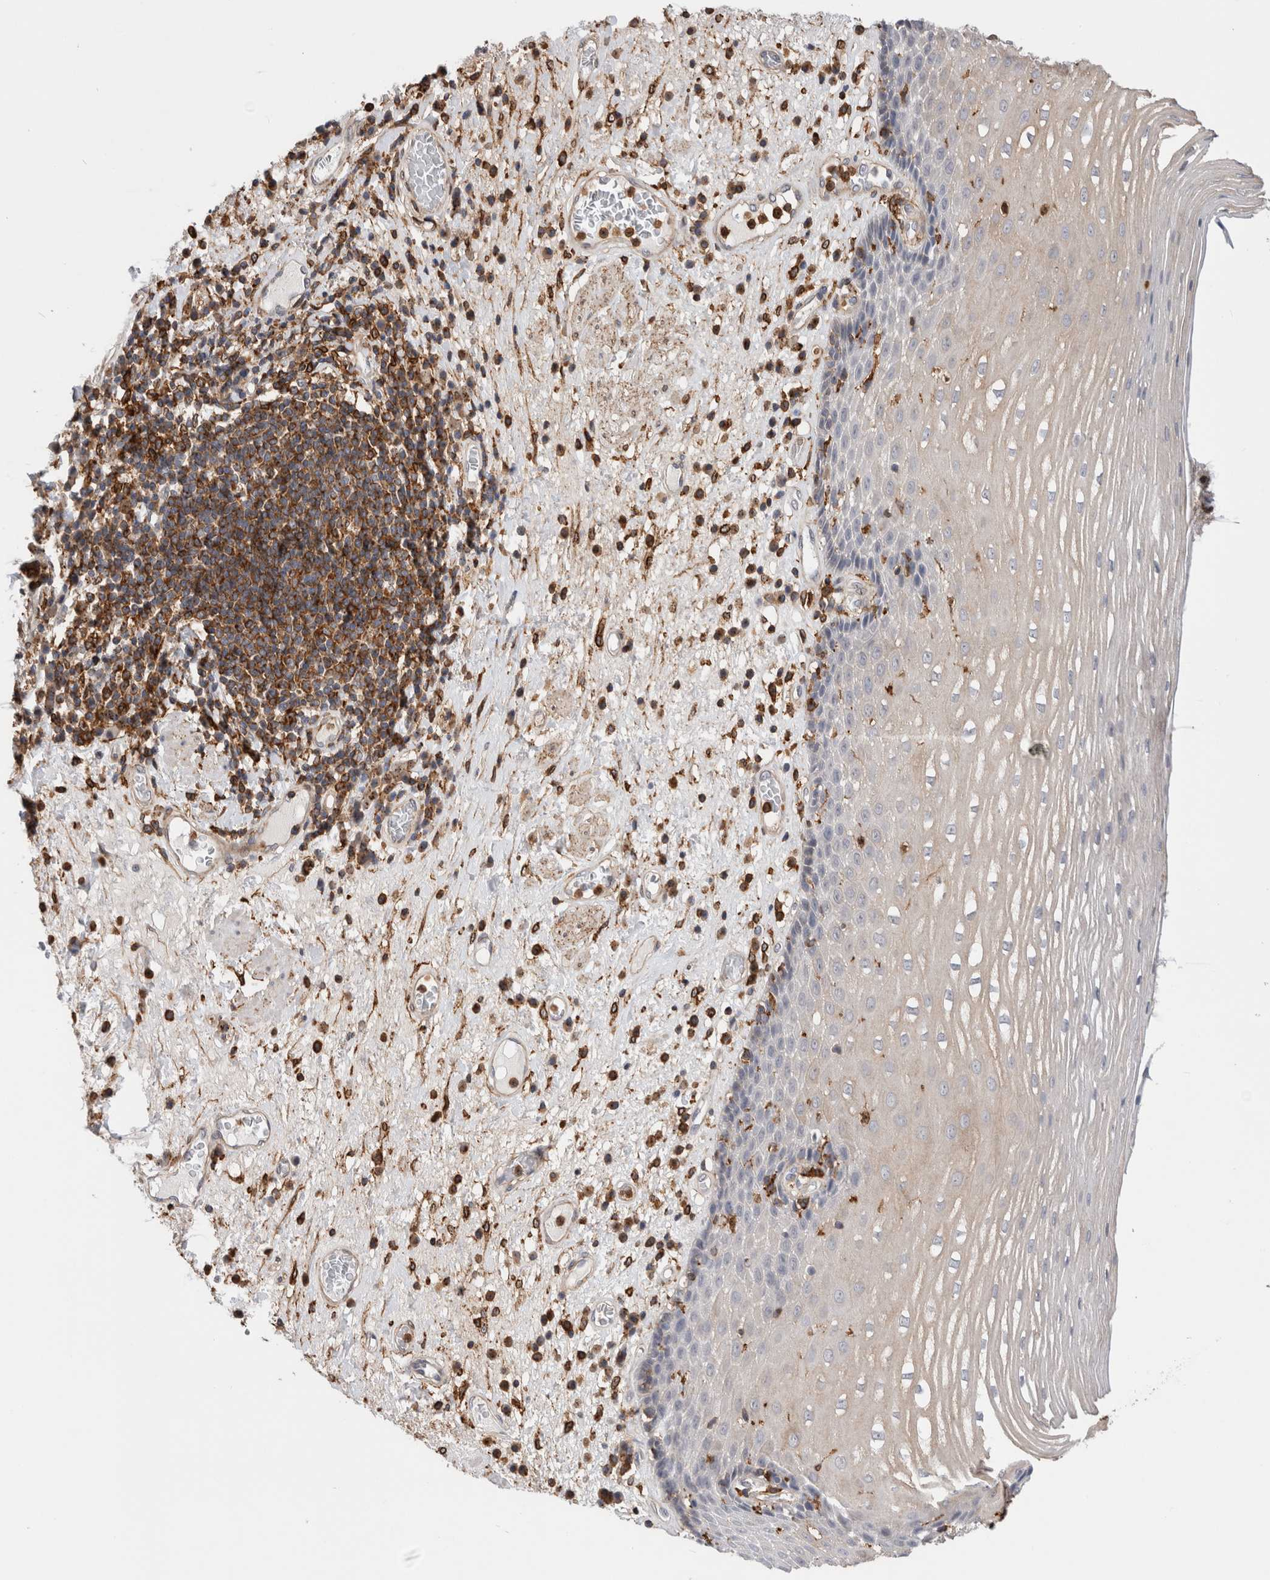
{"staining": {"intensity": "weak", "quantity": "<25%", "location": "cytoplasmic/membranous"}, "tissue": "esophagus", "cell_type": "Squamous epithelial cells", "image_type": "normal", "snomed": [{"axis": "morphology", "description": "Normal tissue, NOS"}, {"axis": "morphology", "description": "Adenocarcinoma, NOS"}, {"axis": "topography", "description": "Esophagus"}], "caption": "Immunohistochemistry (IHC) of benign human esophagus displays no expression in squamous epithelial cells.", "gene": "CCDC88B", "patient": {"sex": "male", "age": 62}}